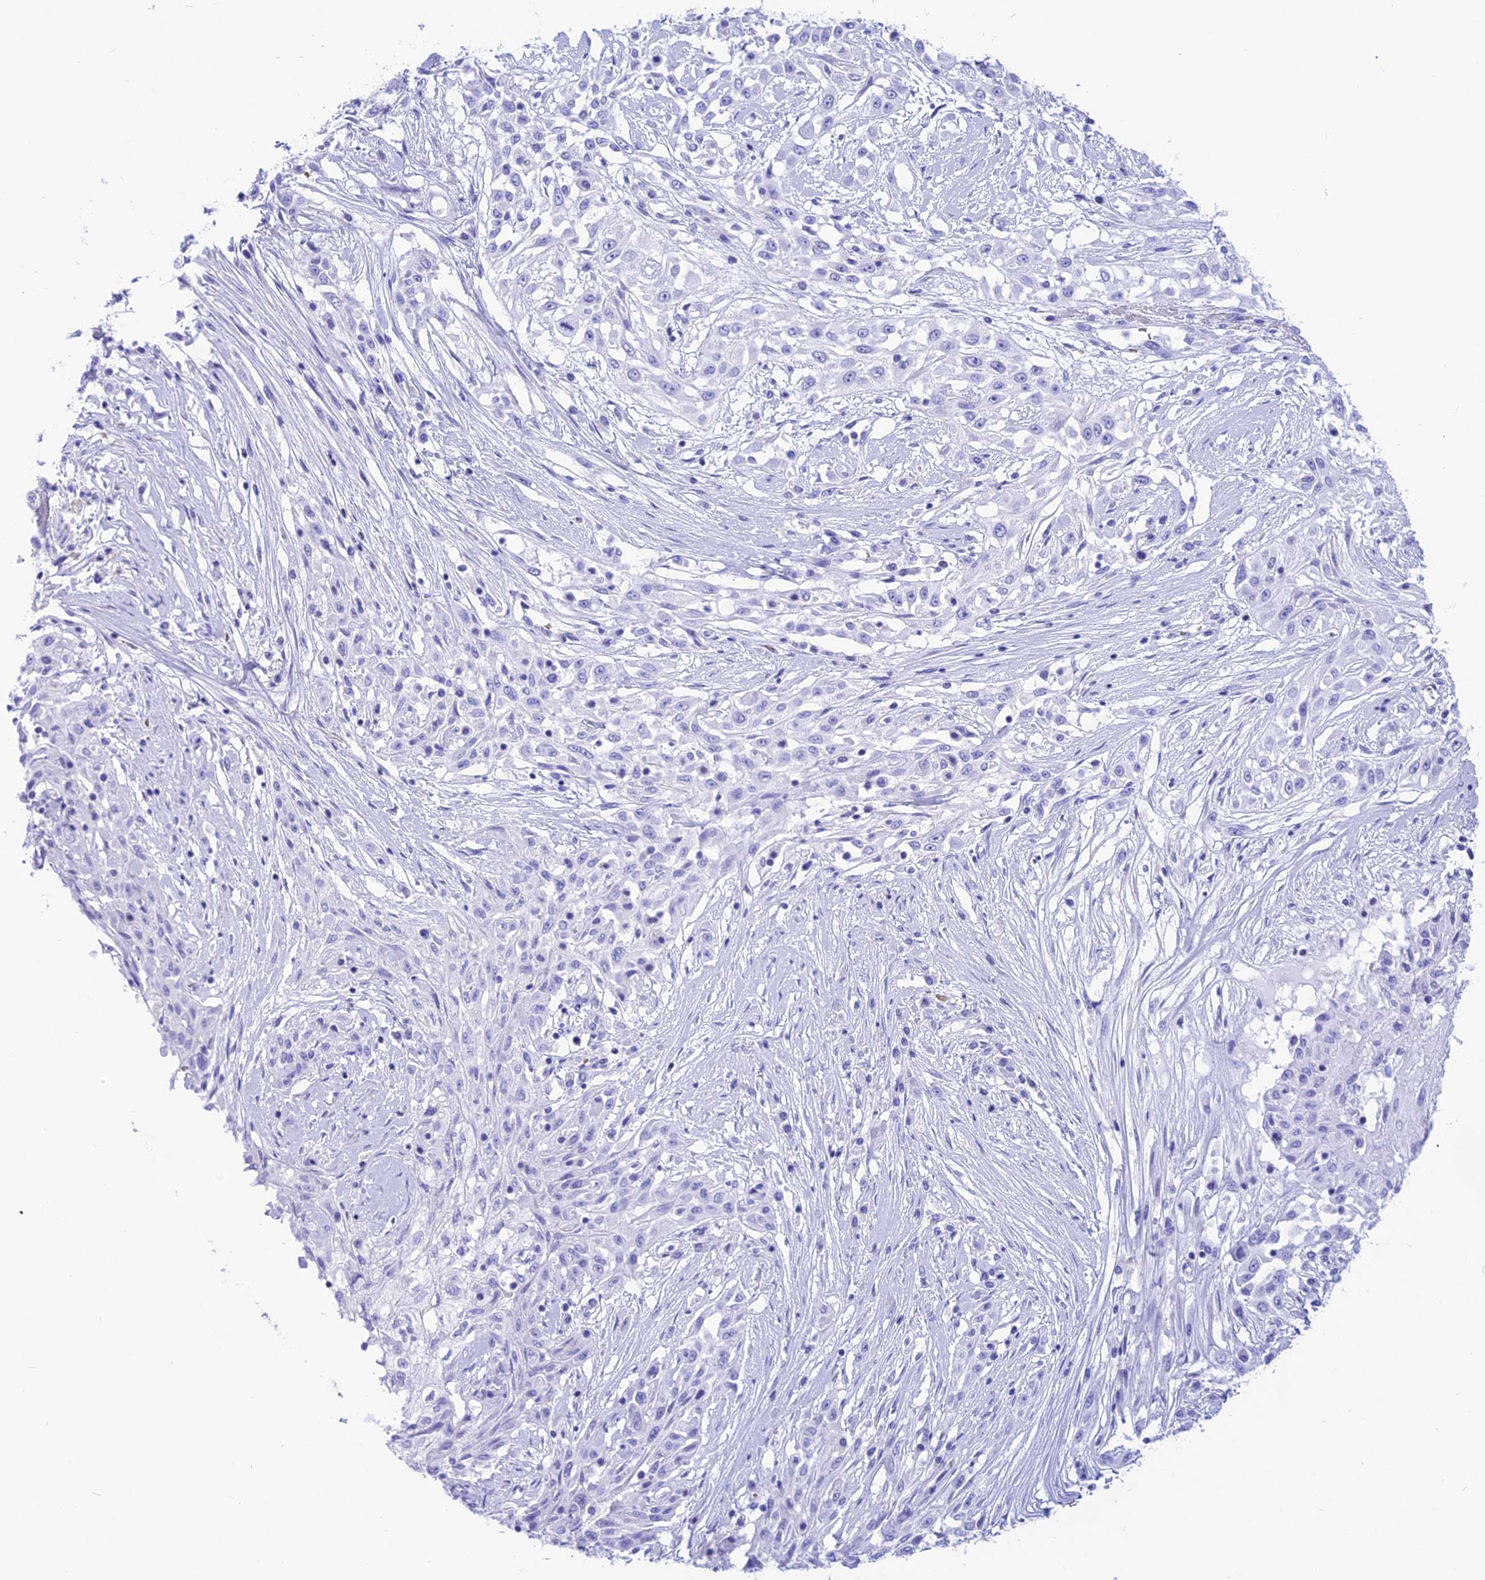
{"staining": {"intensity": "negative", "quantity": "none", "location": "none"}, "tissue": "skin cancer", "cell_type": "Tumor cells", "image_type": "cancer", "snomed": [{"axis": "morphology", "description": "Squamous cell carcinoma, NOS"}, {"axis": "morphology", "description": "Squamous cell carcinoma, metastatic, NOS"}, {"axis": "topography", "description": "Skin"}, {"axis": "topography", "description": "Lymph node"}], "caption": "The IHC histopathology image has no significant positivity in tumor cells of squamous cell carcinoma (skin) tissue. Brightfield microscopy of immunohistochemistry (IHC) stained with DAB (brown) and hematoxylin (blue), captured at high magnification.", "gene": "GLYATL1", "patient": {"sex": "male", "age": 75}}